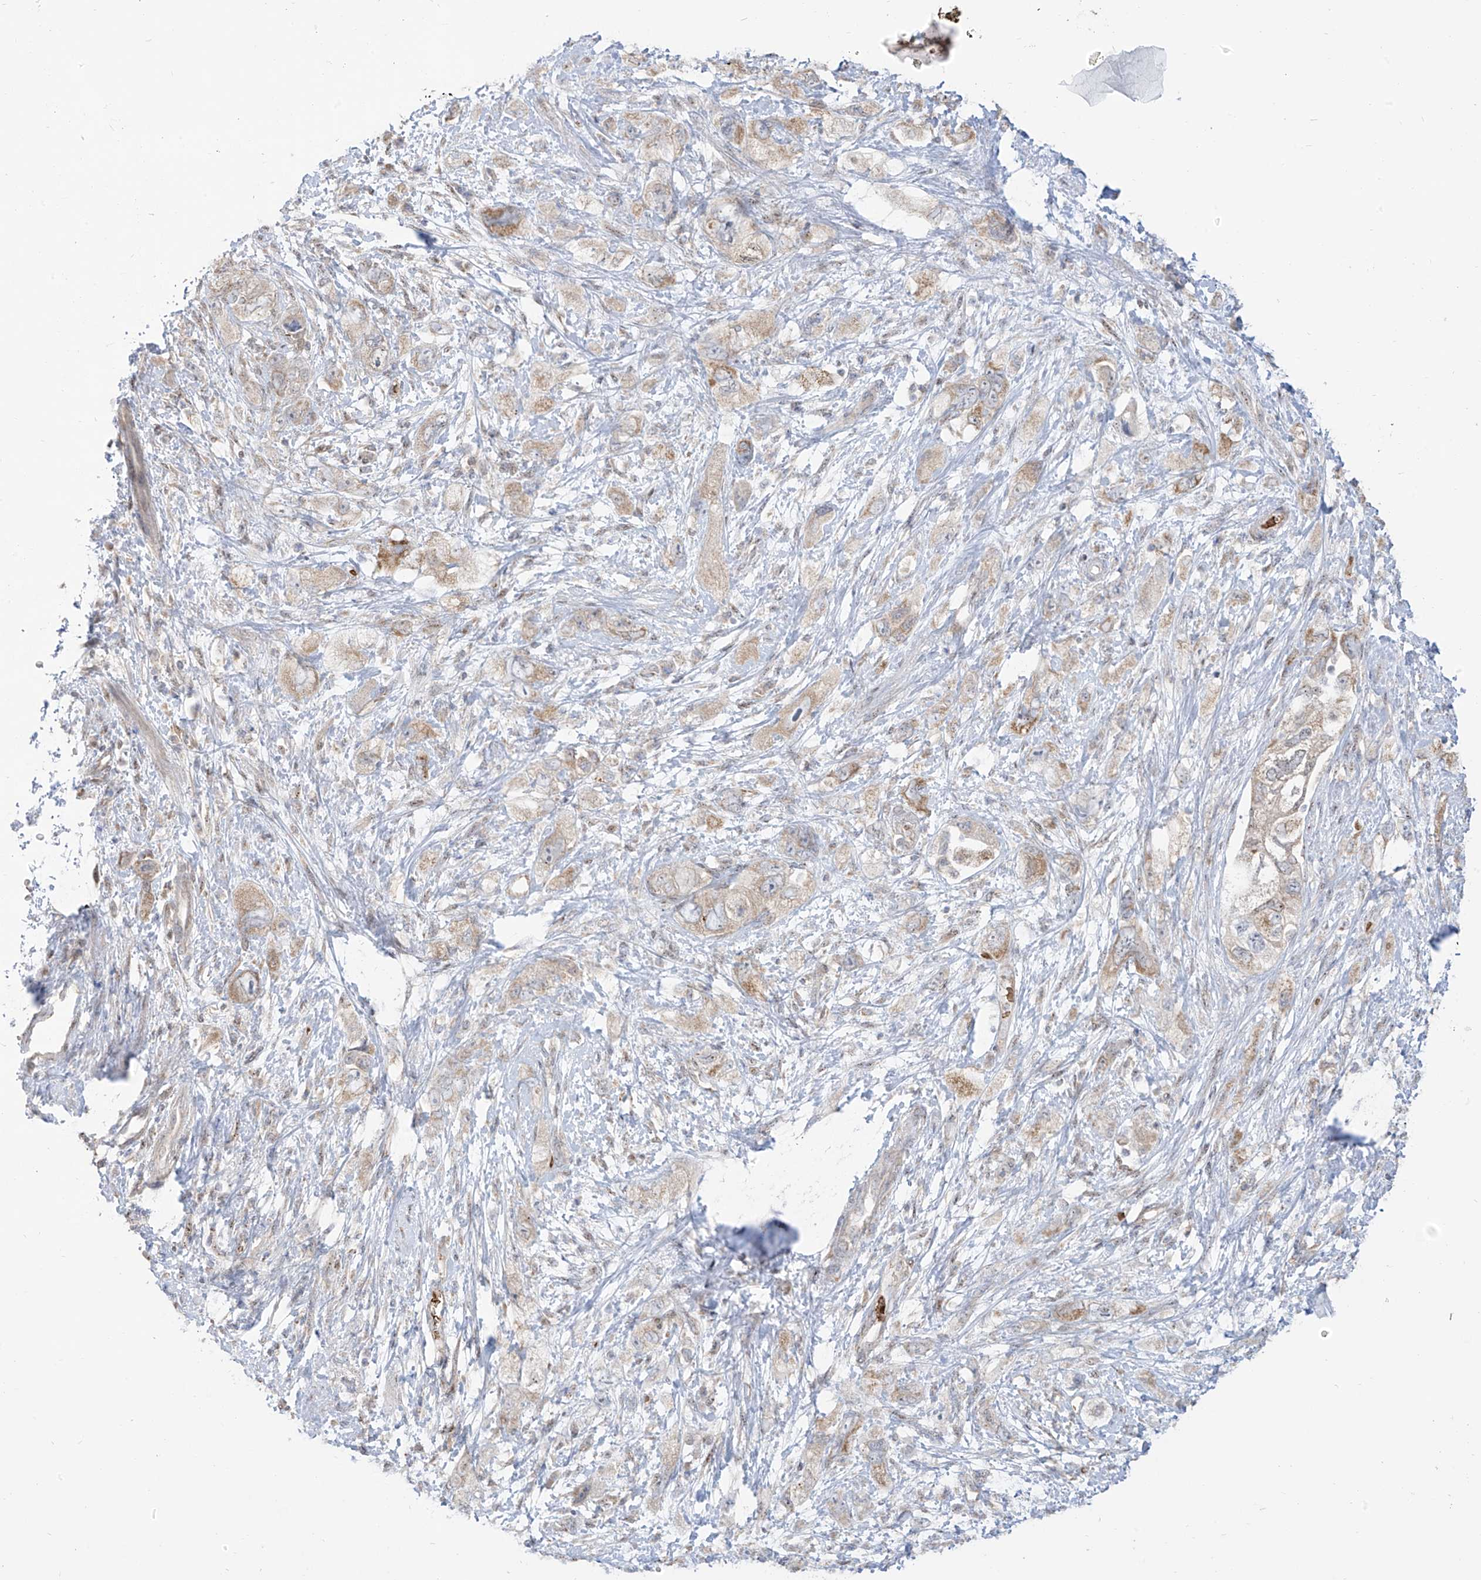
{"staining": {"intensity": "weak", "quantity": "25%-75%", "location": "cytoplasmic/membranous"}, "tissue": "pancreatic cancer", "cell_type": "Tumor cells", "image_type": "cancer", "snomed": [{"axis": "morphology", "description": "Adenocarcinoma, NOS"}, {"axis": "topography", "description": "Pancreas"}], "caption": "Immunohistochemistry histopathology image of neoplastic tissue: pancreatic cancer stained using immunohistochemistry displays low levels of weak protein expression localized specifically in the cytoplasmic/membranous of tumor cells, appearing as a cytoplasmic/membranous brown color.", "gene": "ARHGEF40", "patient": {"sex": "female", "age": 73}}